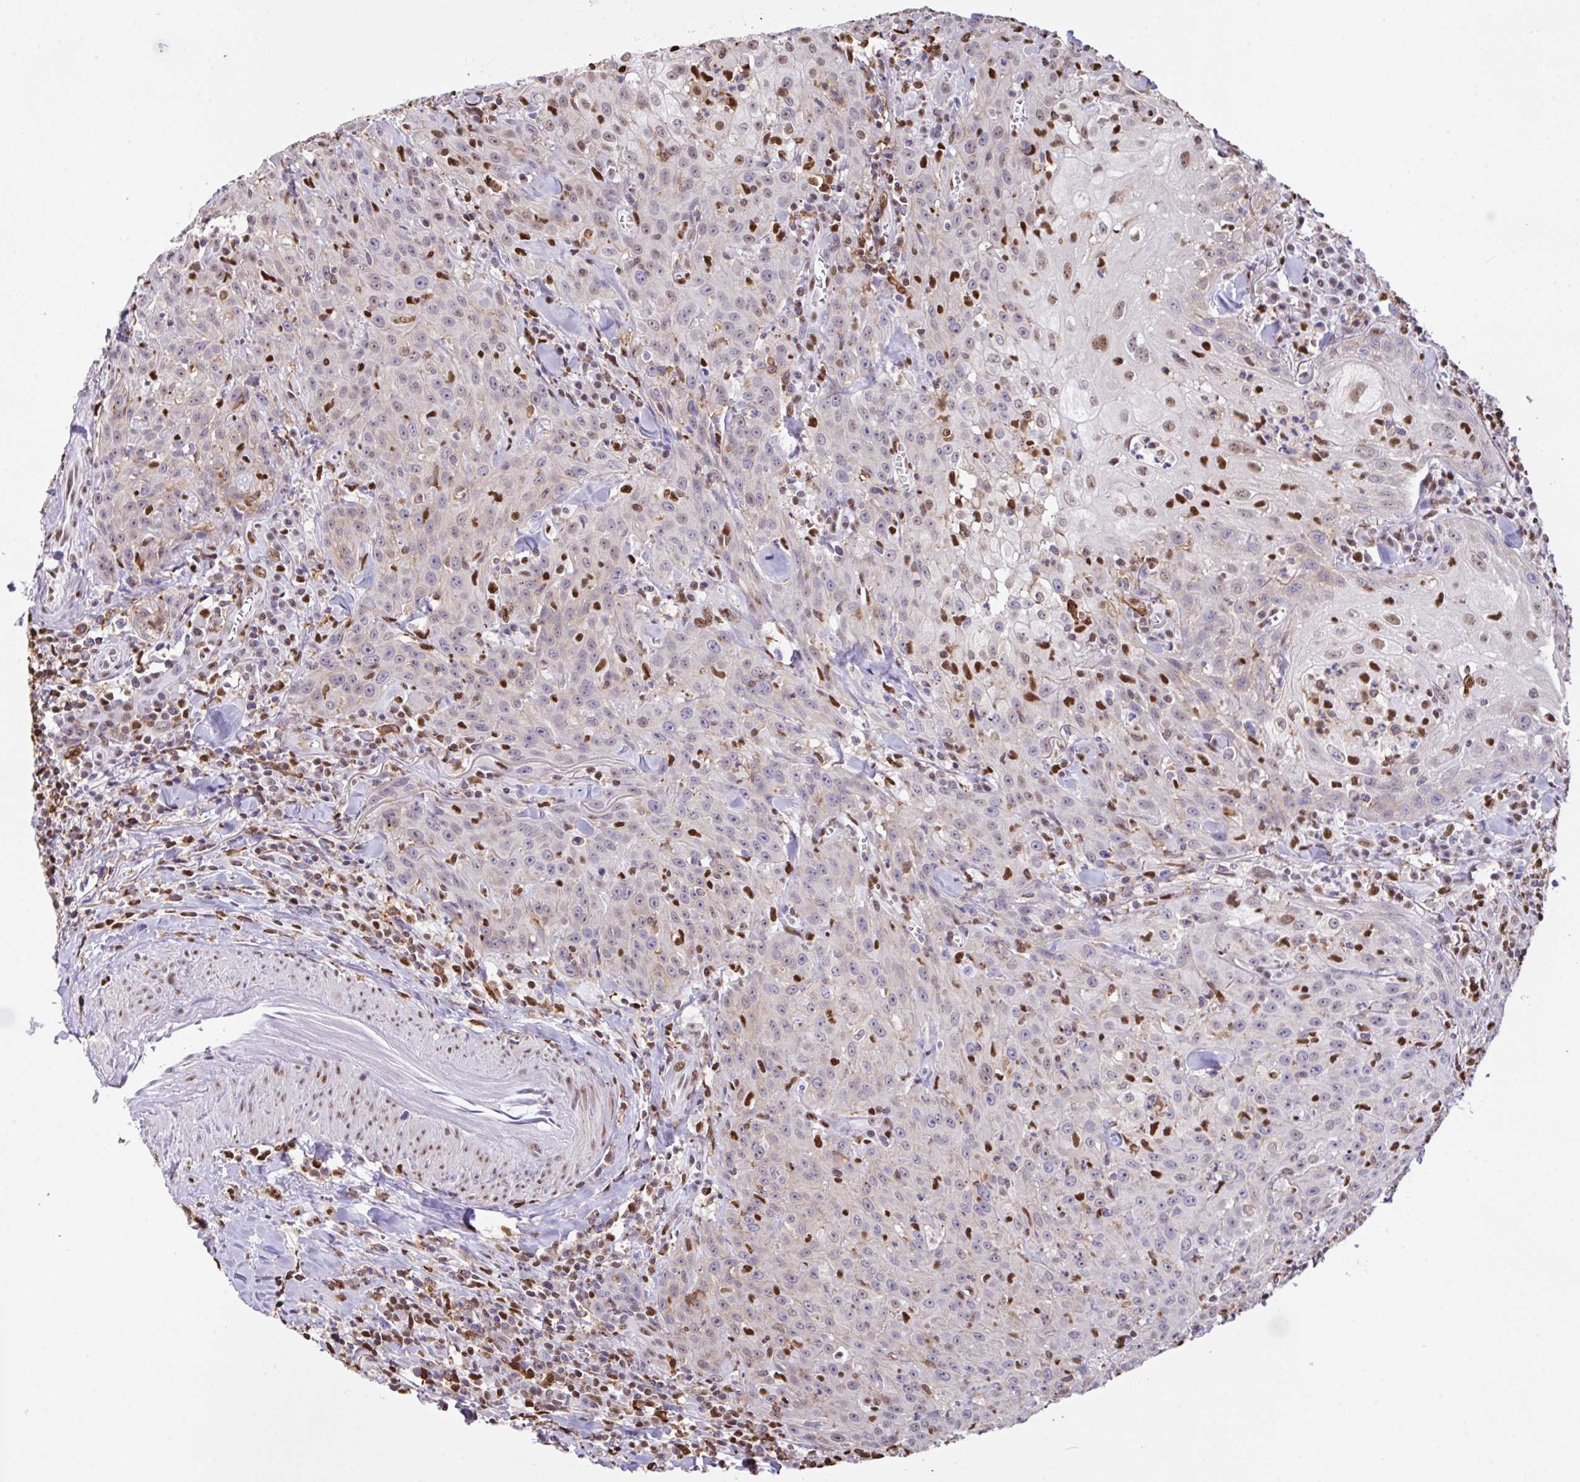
{"staining": {"intensity": "moderate", "quantity": "<25%", "location": "nuclear"}, "tissue": "head and neck cancer", "cell_type": "Tumor cells", "image_type": "cancer", "snomed": [{"axis": "morphology", "description": "Normal tissue, NOS"}, {"axis": "morphology", "description": "Squamous cell carcinoma, NOS"}, {"axis": "topography", "description": "Oral tissue"}, {"axis": "topography", "description": "Head-Neck"}], "caption": "Immunohistochemistry (DAB (3,3'-diaminobenzidine)) staining of head and neck cancer (squamous cell carcinoma) reveals moderate nuclear protein expression in approximately <25% of tumor cells.", "gene": "BTBD10", "patient": {"sex": "female", "age": 70}}